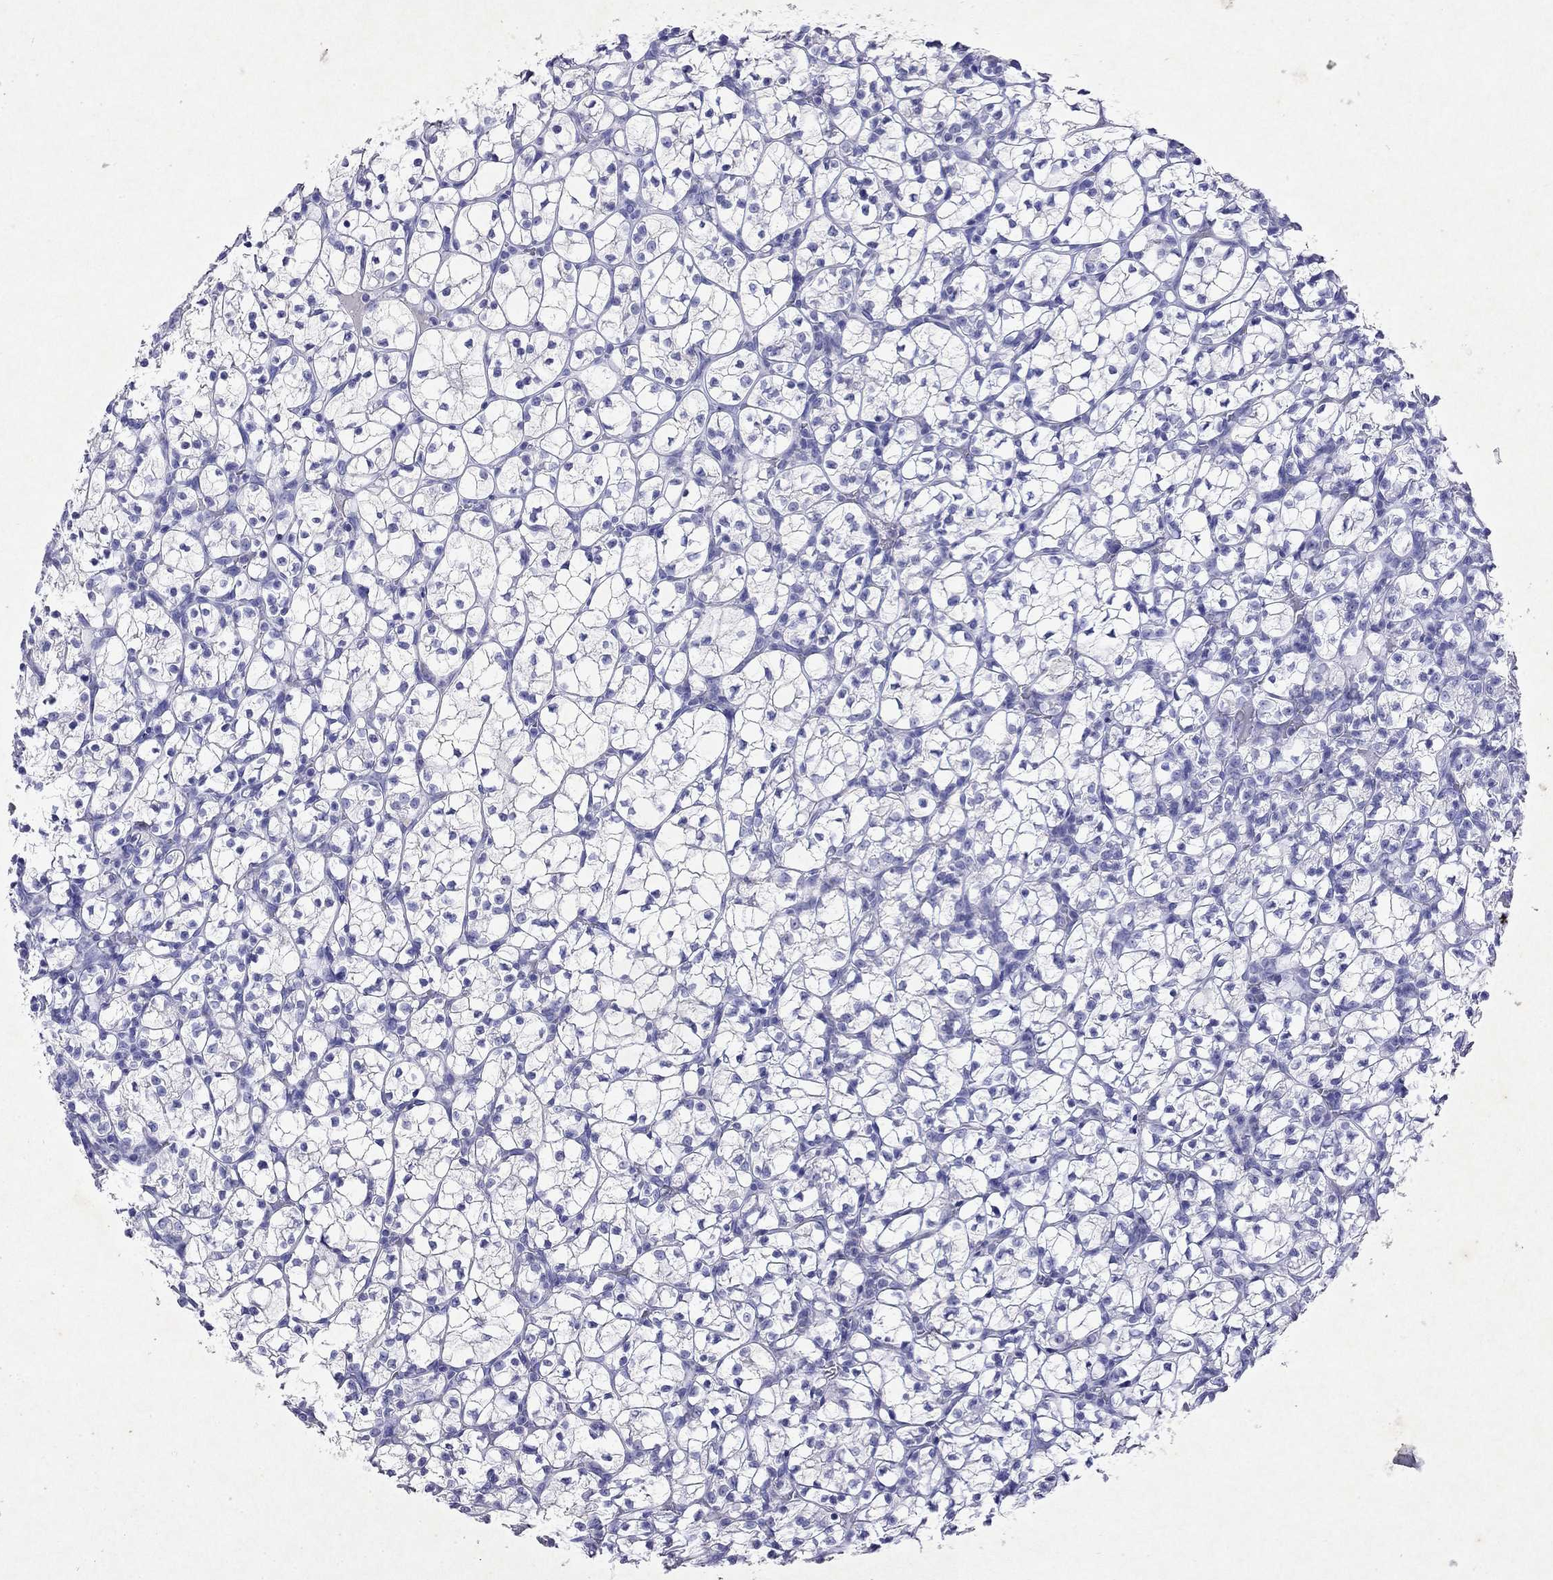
{"staining": {"intensity": "negative", "quantity": "none", "location": "none"}, "tissue": "renal cancer", "cell_type": "Tumor cells", "image_type": "cancer", "snomed": [{"axis": "morphology", "description": "Adenocarcinoma, NOS"}, {"axis": "topography", "description": "Kidney"}], "caption": "Tumor cells are negative for protein expression in human adenocarcinoma (renal). Nuclei are stained in blue.", "gene": "ARMC12", "patient": {"sex": "female", "age": 89}}